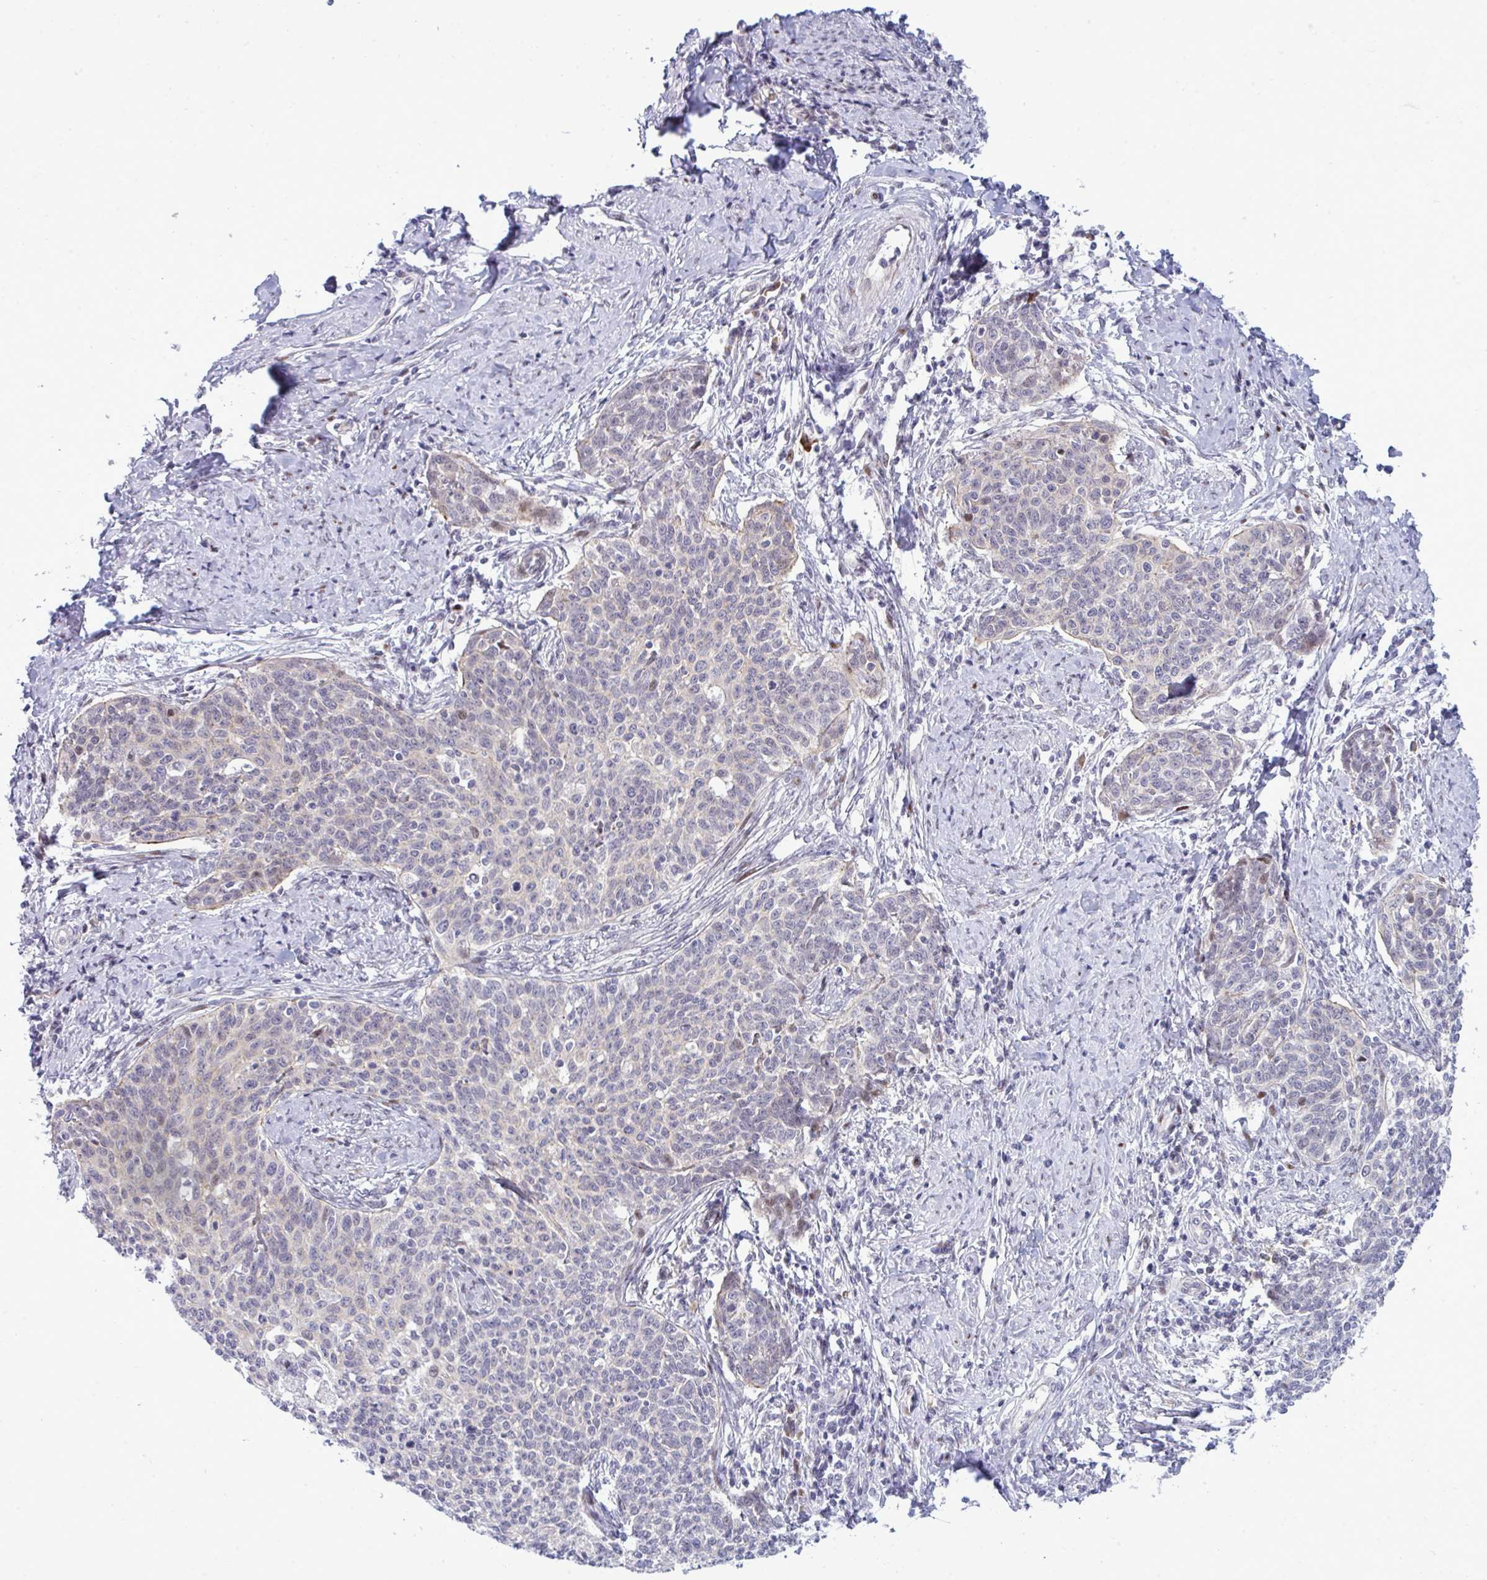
{"staining": {"intensity": "negative", "quantity": "none", "location": "none"}, "tissue": "cervical cancer", "cell_type": "Tumor cells", "image_type": "cancer", "snomed": [{"axis": "morphology", "description": "Squamous cell carcinoma, NOS"}, {"axis": "topography", "description": "Cervix"}], "caption": "Immunohistochemical staining of cervical cancer (squamous cell carcinoma) reveals no significant expression in tumor cells. (DAB immunohistochemistry (IHC) visualized using brightfield microscopy, high magnification).", "gene": "TAB1", "patient": {"sex": "female", "age": 39}}